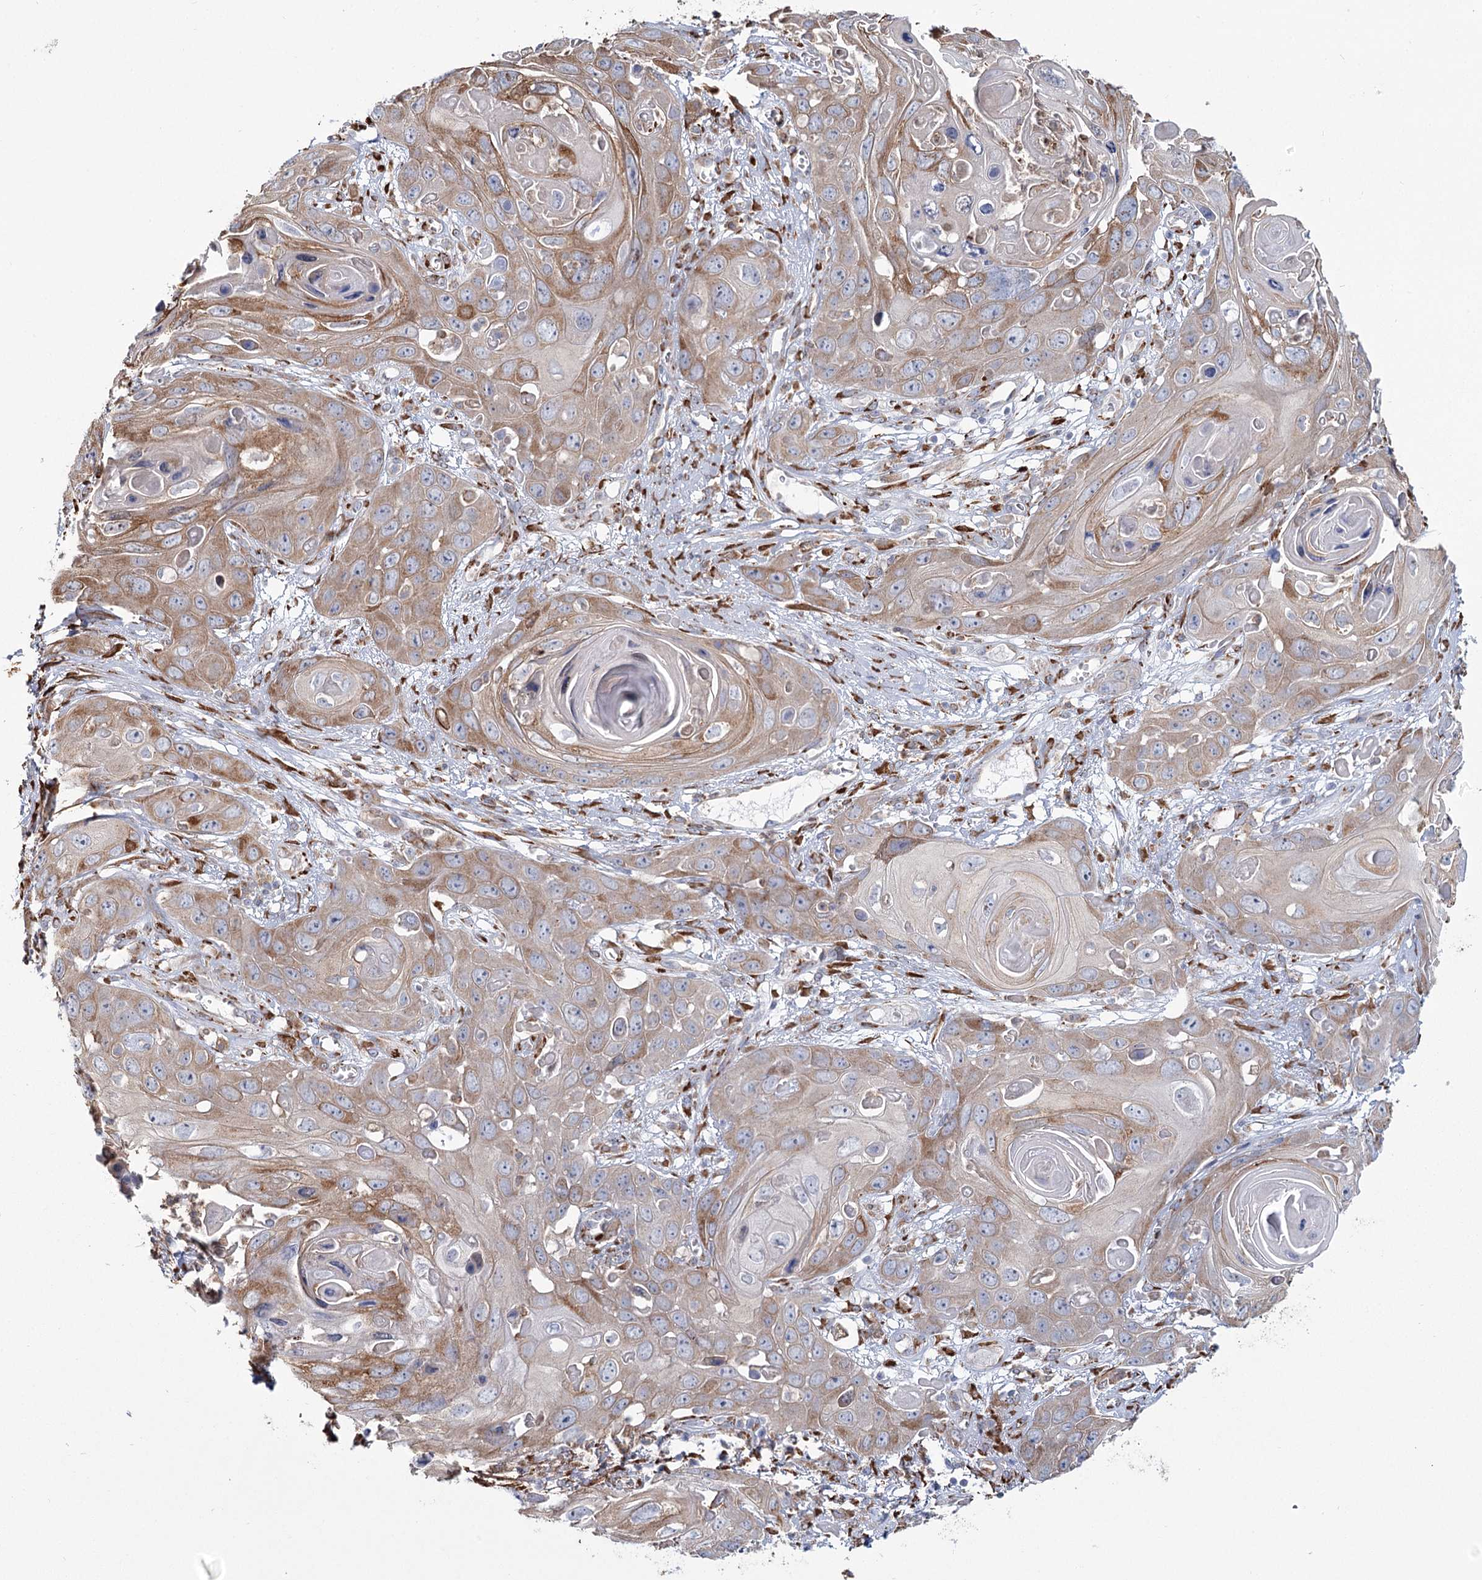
{"staining": {"intensity": "moderate", "quantity": "<25%", "location": "cytoplasmic/membranous"}, "tissue": "skin cancer", "cell_type": "Tumor cells", "image_type": "cancer", "snomed": [{"axis": "morphology", "description": "Squamous cell carcinoma, NOS"}, {"axis": "topography", "description": "Skin"}], "caption": "Skin cancer (squamous cell carcinoma) stained with a brown dye reveals moderate cytoplasmic/membranous positive positivity in about <25% of tumor cells.", "gene": "ZCCHC9", "patient": {"sex": "male", "age": 55}}